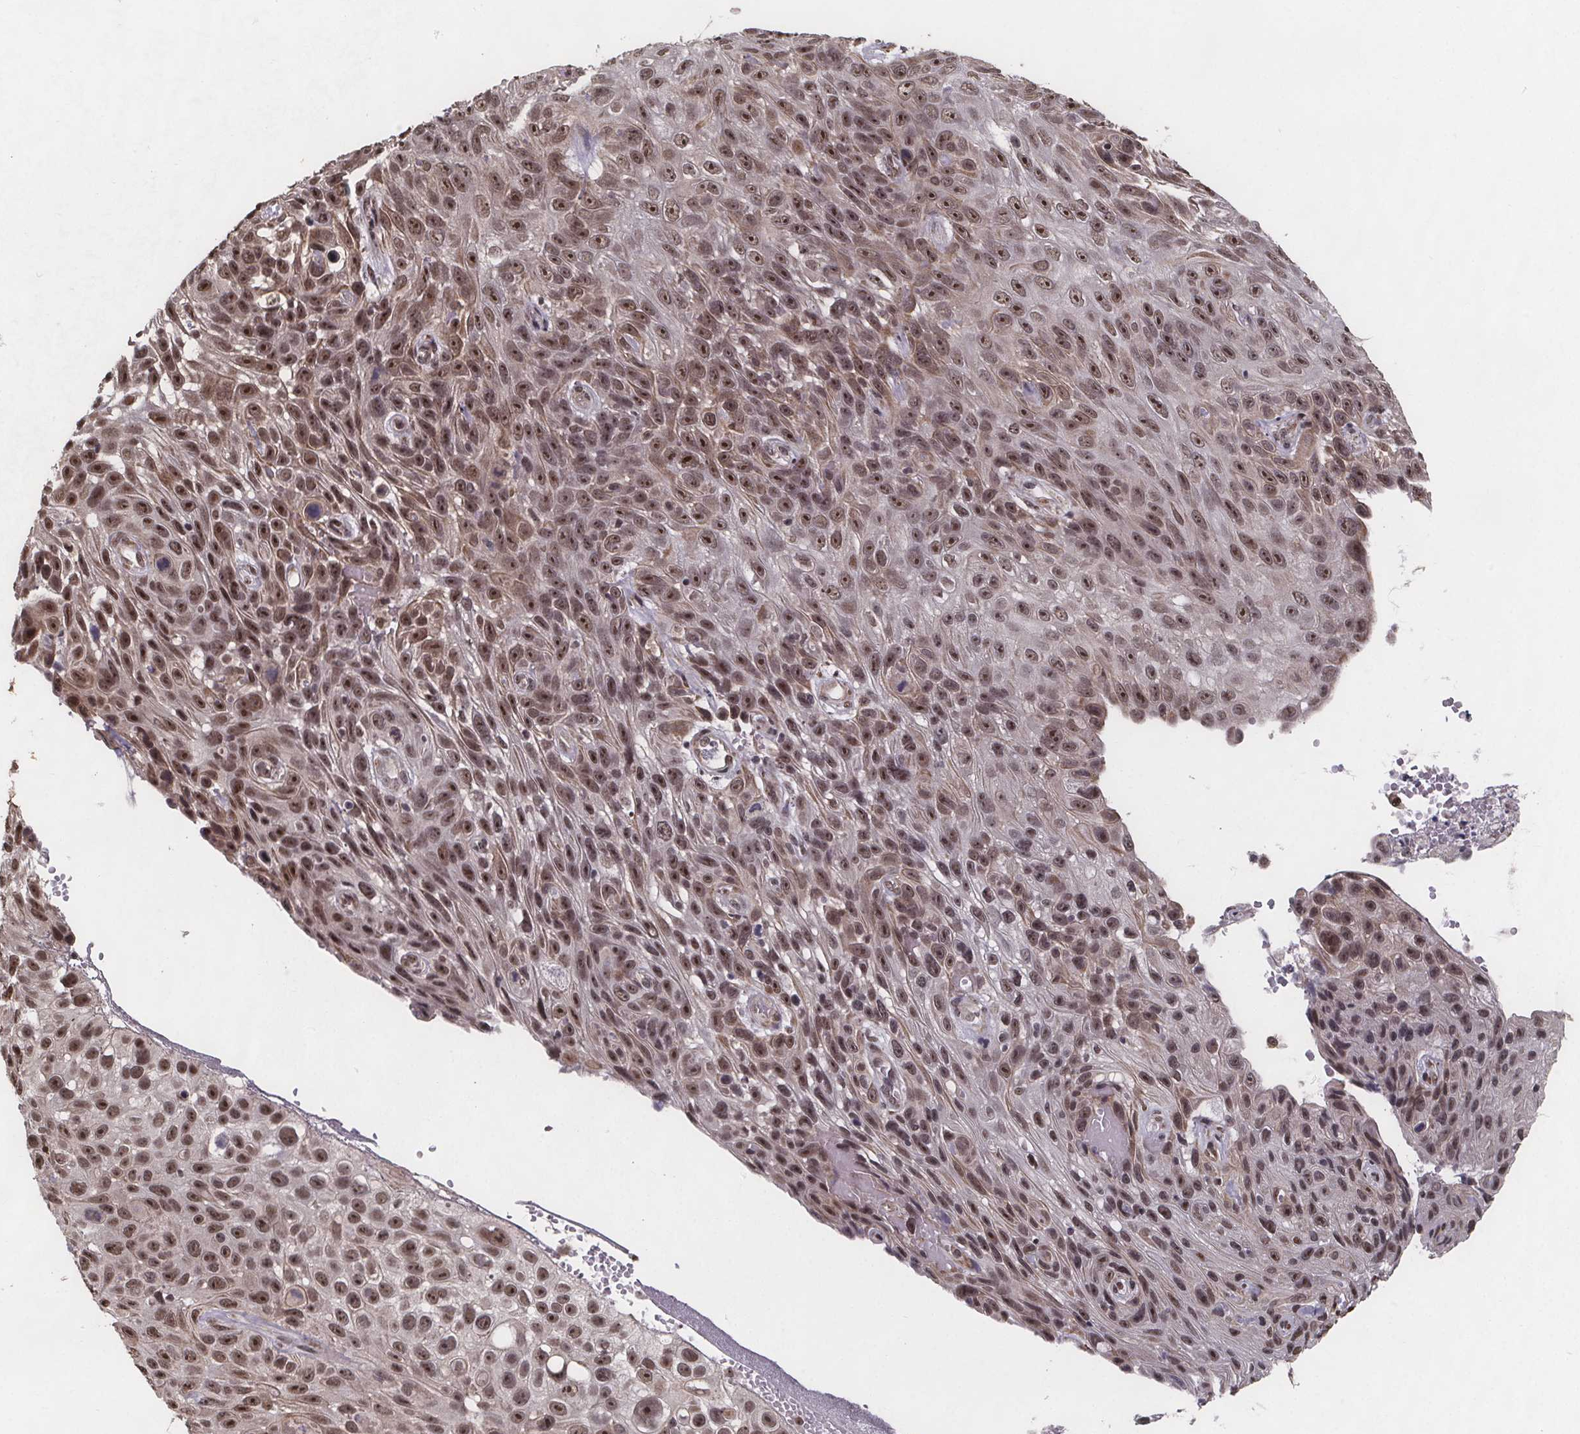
{"staining": {"intensity": "moderate", "quantity": ">75%", "location": "nuclear"}, "tissue": "skin cancer", "cell_type": "Tumor cells", "image_type": "cancer", "snomed": [{"axis": "morphology", "description": "Squamous cell carcinoma, NOS"}, {"axis": "topography", "description": "Skin"}], "caption": "Protein staining shows moderate nuclear staining in about >75% of tumor cells in skin squamous cell carcinoma.", "gene": "U2SURP", "patient": {"sex": "male", "age": 82}}